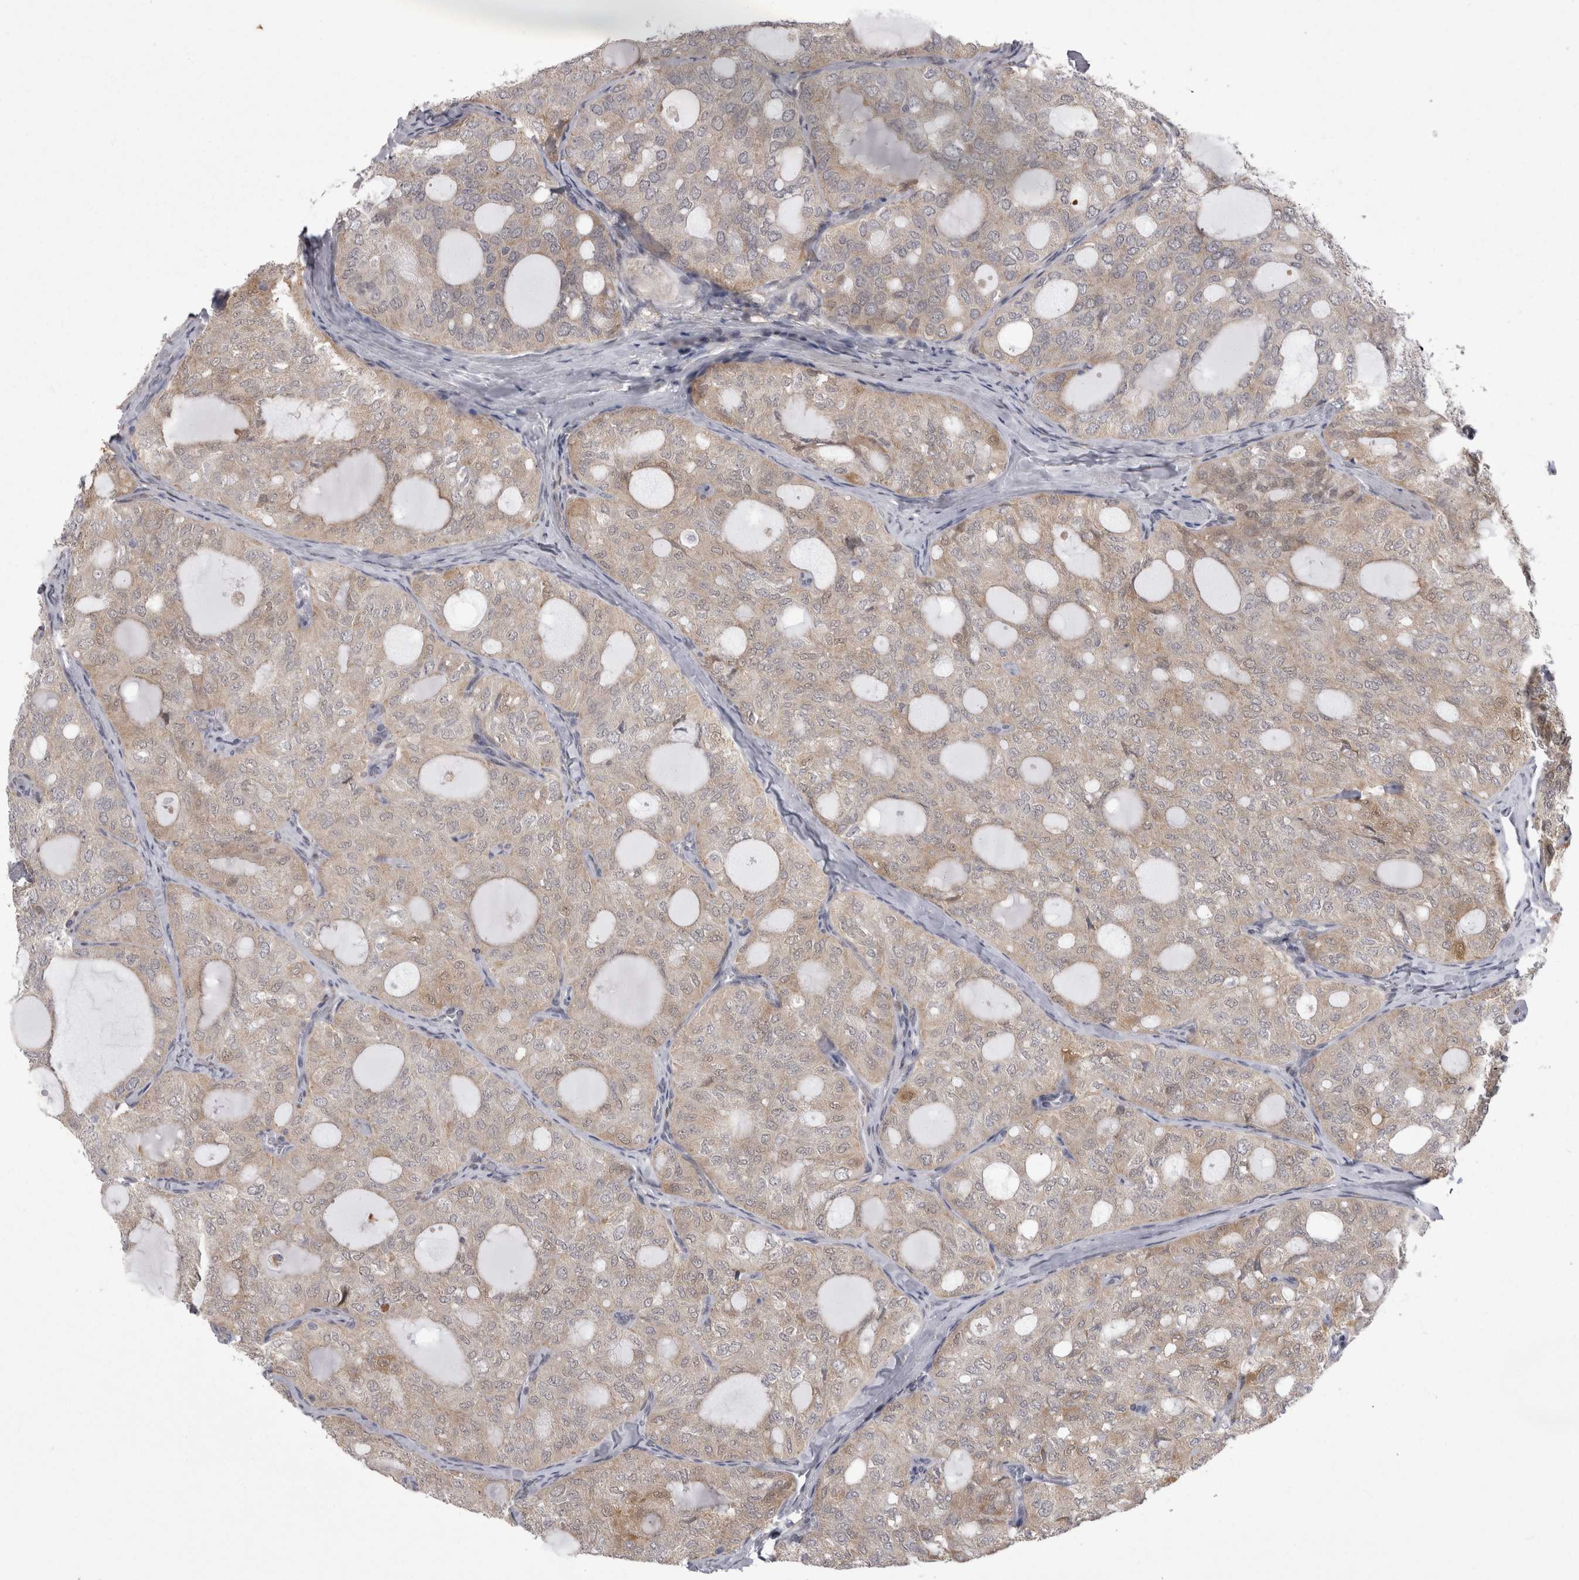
{"staining": {"intensity": "weak", "quantity": "25%-75%", "location": "cytoplasmic/membranous"}, "tissue": "thyroid cancer", "cell_type": "Tumor cells", "image_type": "cancer", "snomed": [{"axis": "morphology", "description": "Follicular adenoma carcinoma, NOS"}, {"axis": "topography", "description": "Thyroid gland"}], "caption": "Immunohistochemistry (IHC) (DAB) staining of human follicular adenoma carcinoma (thyroid) reveals weak cytoplasmic/membranous protein expression in approximately 25%-75% of tumor cells. (brown staining indicates protein expression, while blue staining denotes nuclei).", "gene": "CHIC2", "patient": {"sex": "male", "age": 75}}